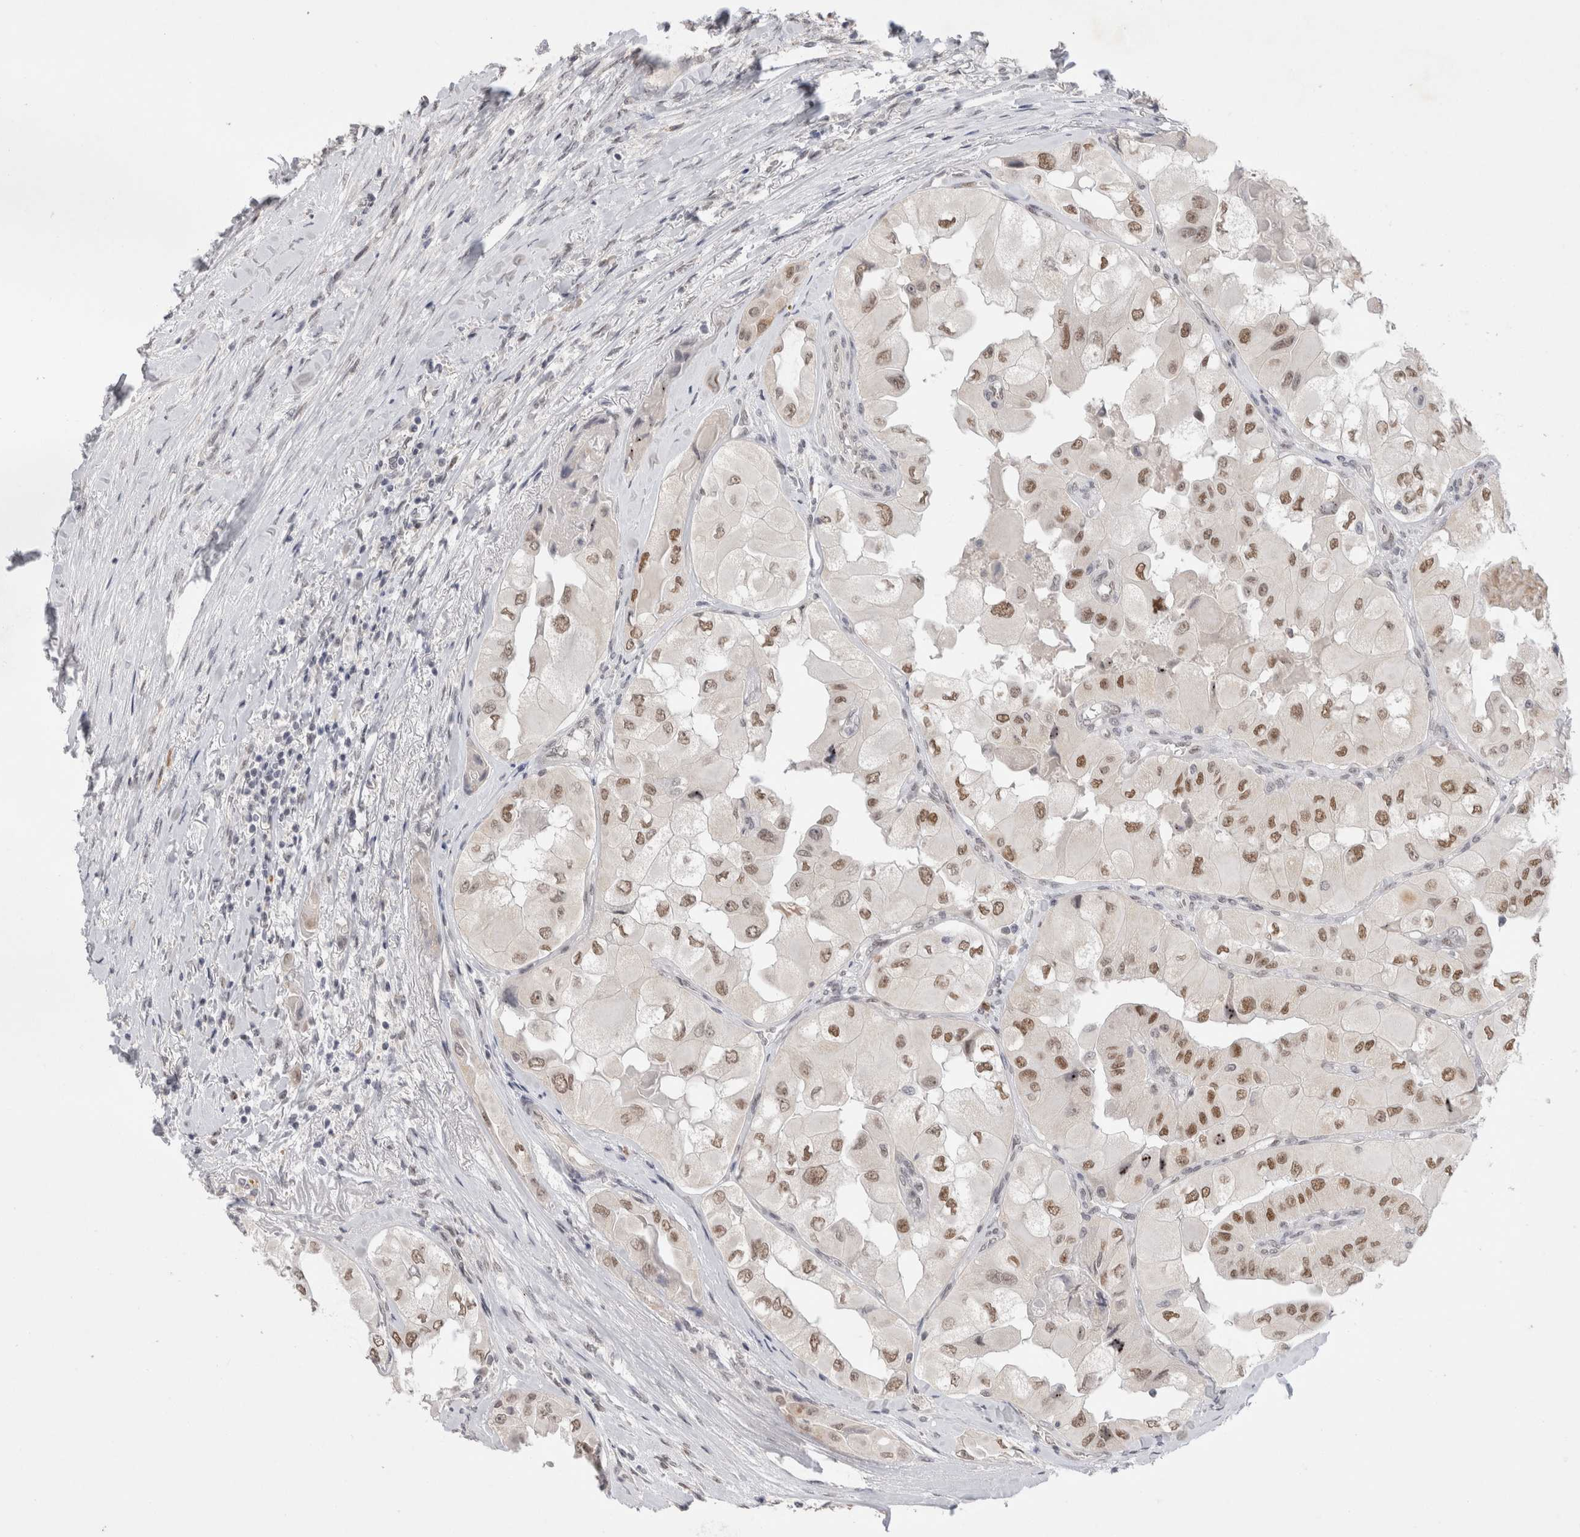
{"staining": {"intensity": "moderate", "quantity": ">75%", "location": "nuclear"}, "tissue": "thyroid cancer", "cell_type": "Tumor cells", "image_type": "cancer", "snomed": [{"axis": "morphology", "description": "Papillary adenocarcinoma, NOS"}, {"axis": "topography", "description": "Thyroid gland"}], "caption": "The image displays staining of papillary adenocarcinoma (thyroid), revealing moderate nuclear protein staining (brown color) within tumor cells. (IHC, brightfield microscopy, high magnification).", "gene": "RECQL4", "patient": {"sex": "female", "age": 59}}